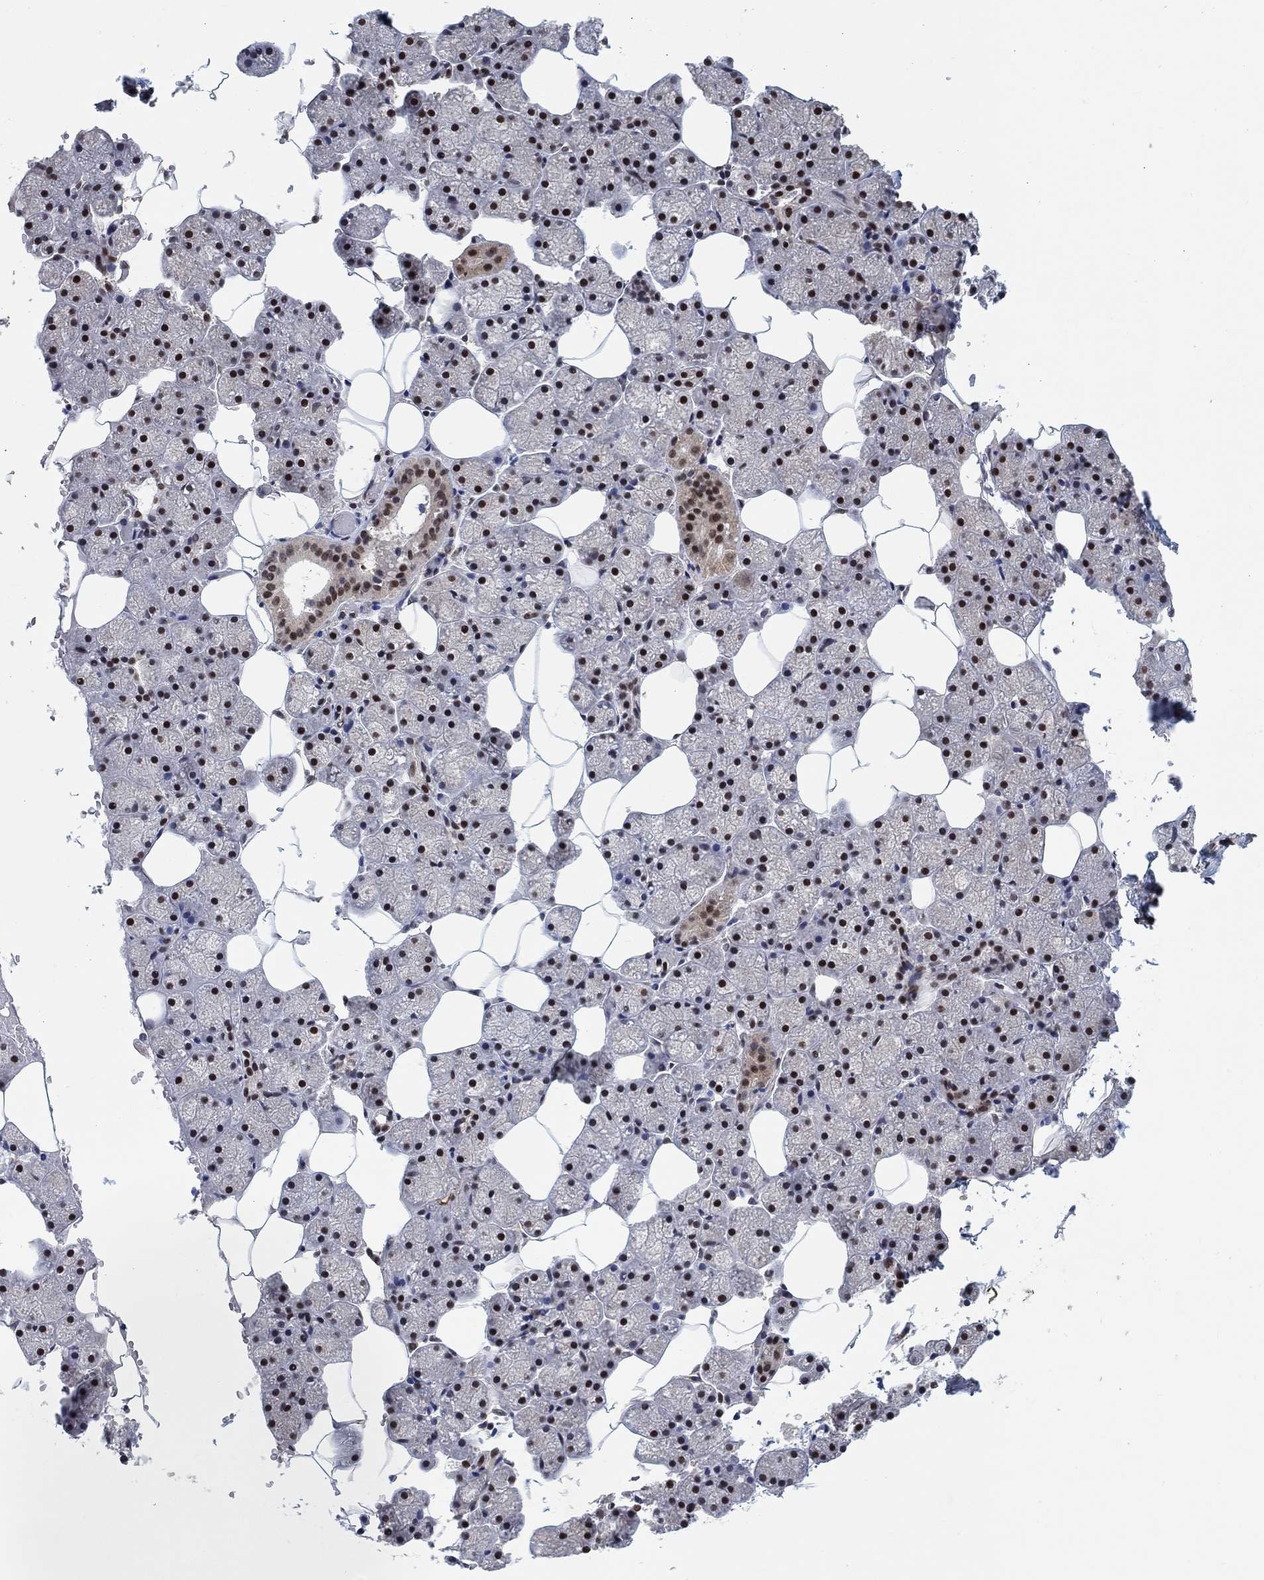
{"staining": {"intensity": "strong", "quantity": "<25%", "location": "nuclear"}, "tissue": "salivary gland", "cell_type": "Glandular cells", "image_type": "normal", "snomed": [{"axis": "morphology", "description": "Normal tissue, NOS"}, {"axis": "topography", "description": "Salivary gland"}], "caption": "Immunohistochemistry photomicrograph of benign human salivary gland stained for a protein (brown), which shows medium levels of strong nuclear positivity in about <25% of glandular cells.", "gene": "THAP8", "patient": {"sex": "male", "age": 38}}